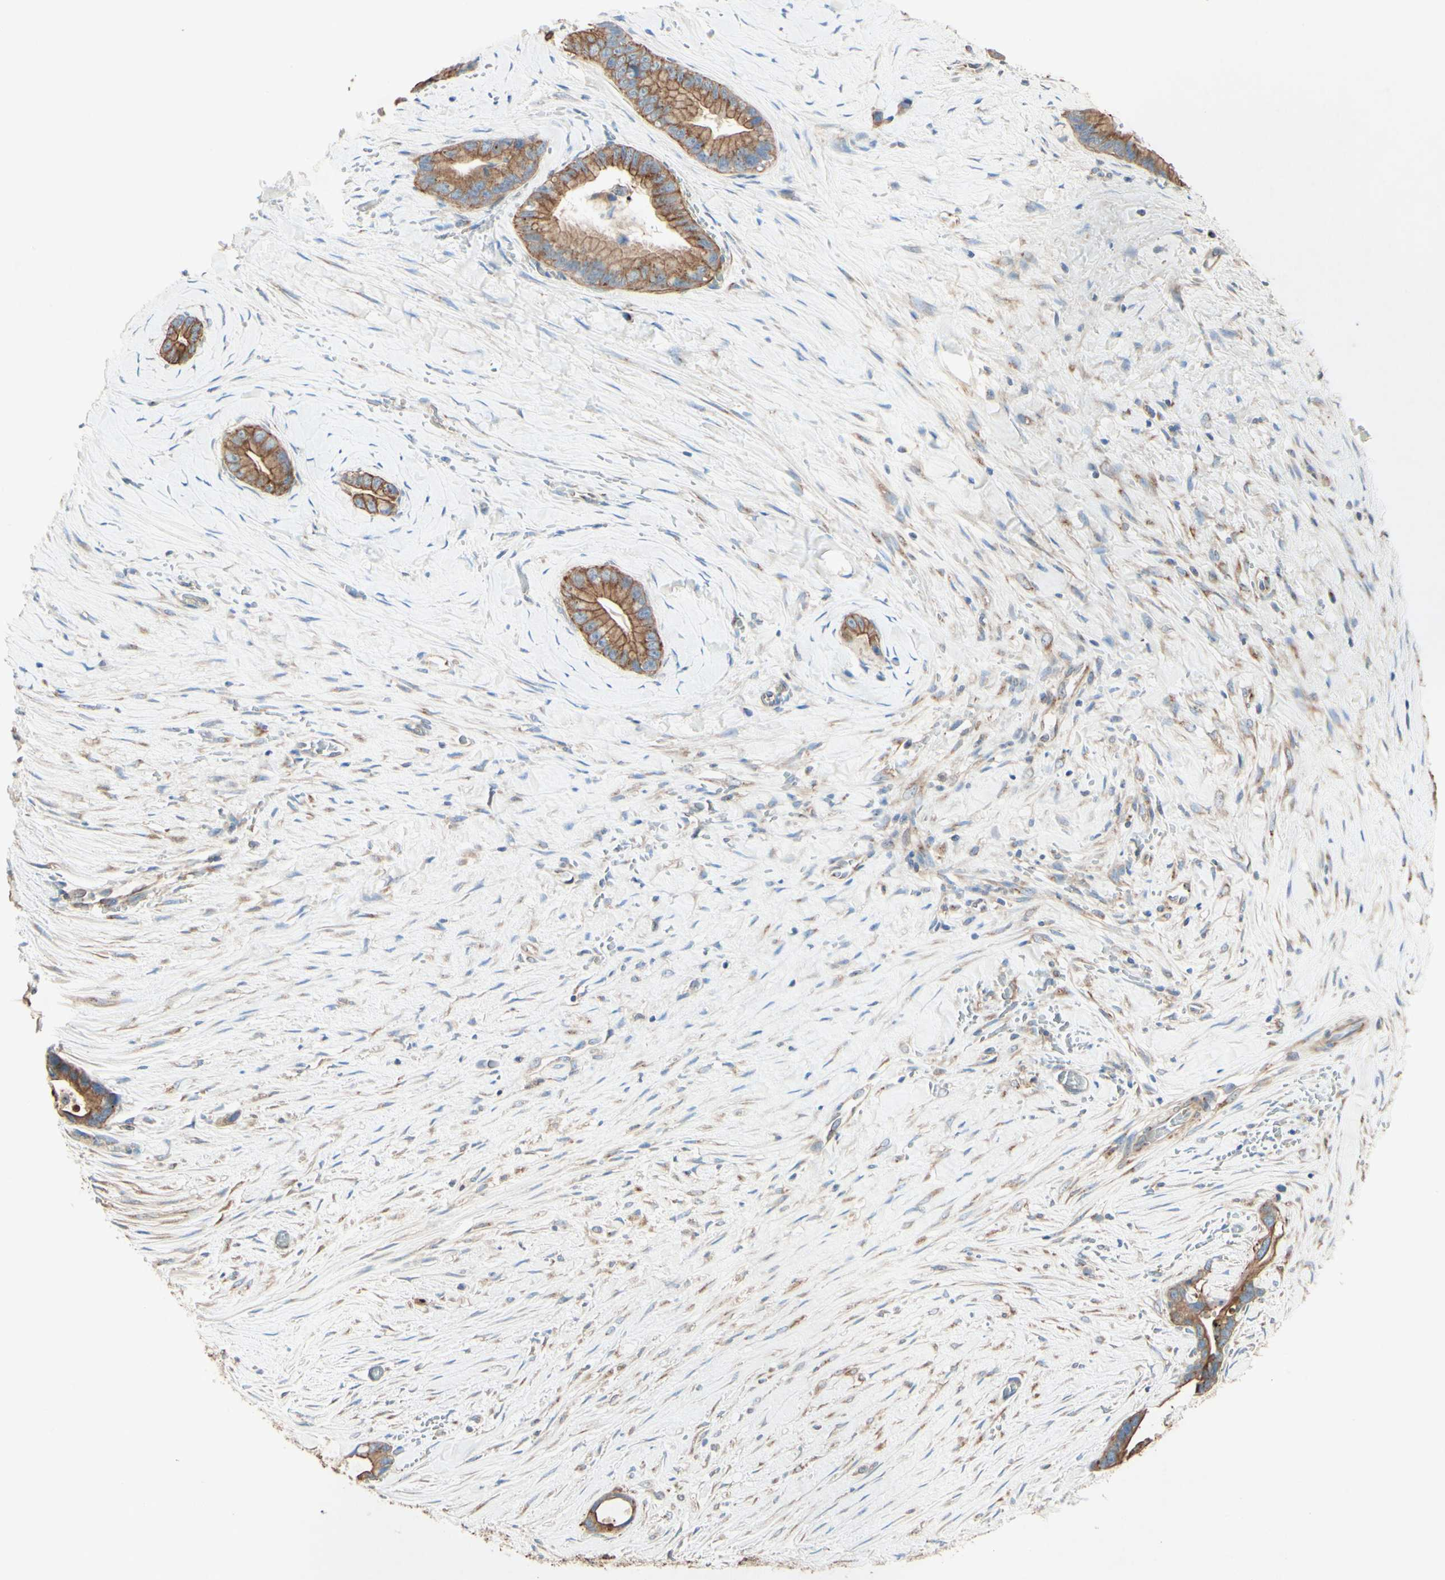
{"staining": {"intensity": "moderate", "quantity": "25%-75%", "location": "cytoplasmic/membranous"}, "tissue": "liver cancer", "cell_type": "Tumor cells", "image_type": "cancer", "snomed": [{"axis": "morphology", "description": "Cholangiocarcinoma"}, {"axis": "topography", "description": "Liver"}], "caption": "A medium amount of moderate cytoplasmic/membranous expression is appreciated in about 25%-75% of tumor cells in liver cholangiocarcinoma tissue. (DAB (3,3'-diaminobenzidine) IHC, brown staining for protein, blue staining for nuclei).", "gene": "MTM1", "patient": {"sex": "female", "age": 55}}